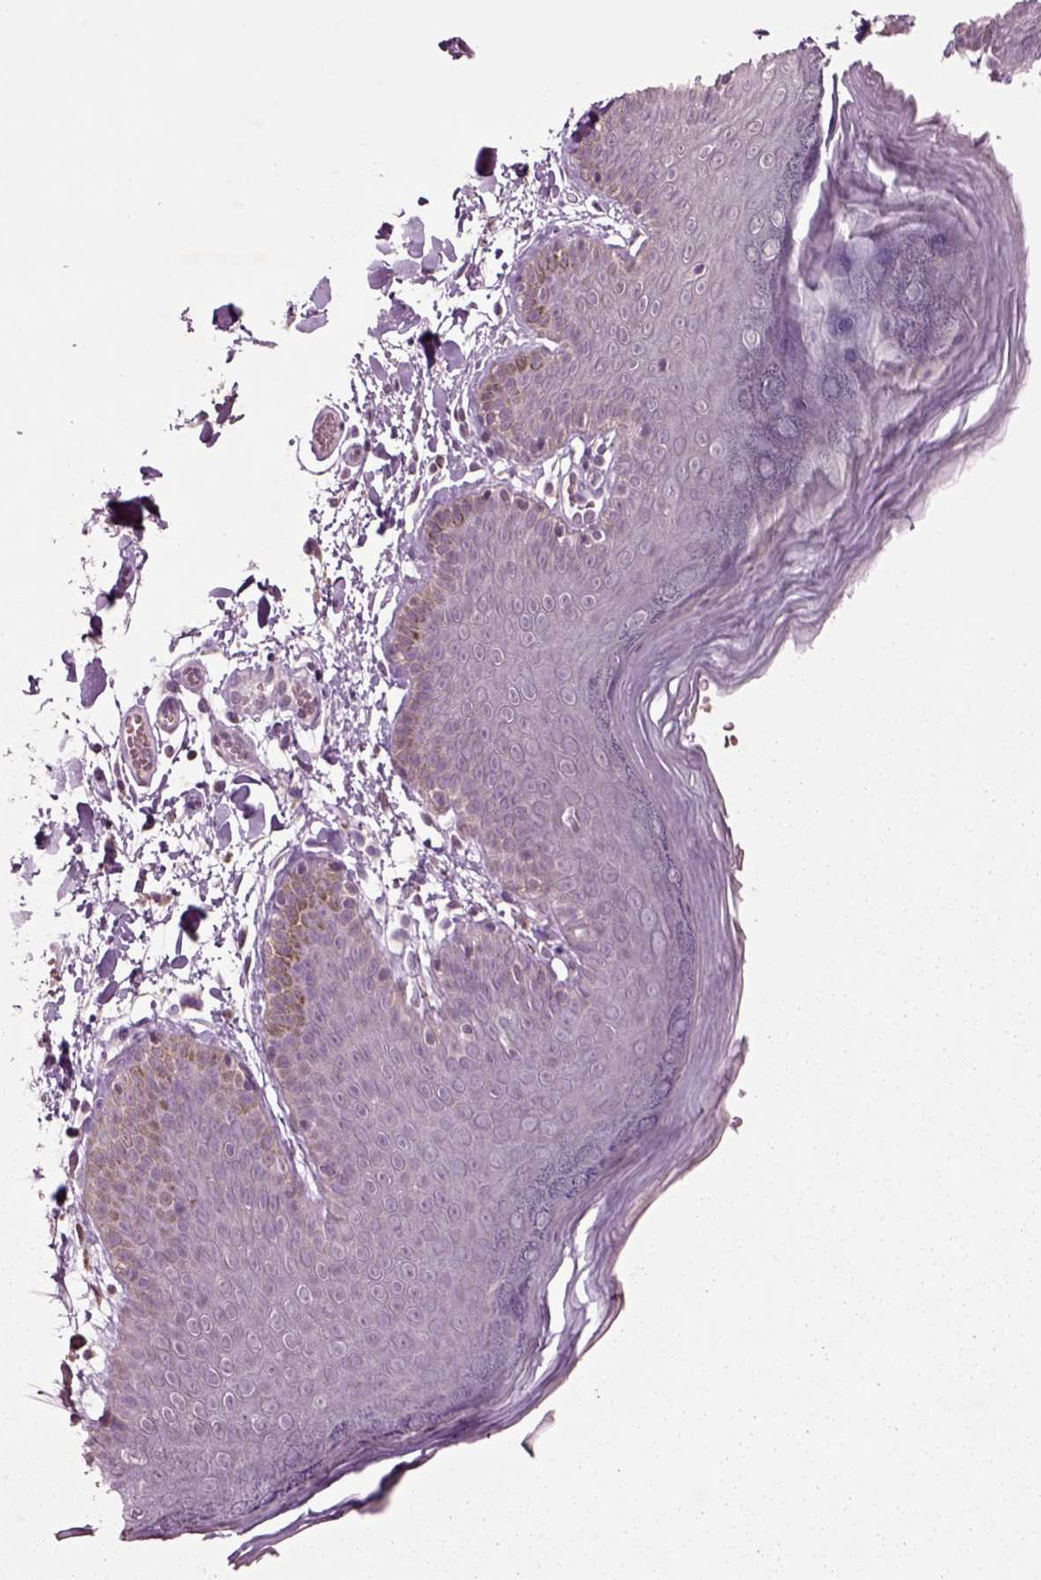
{"staining": {"intensity": "negative", "quantity": "none", "location": "none"}, "tissue": "skin", "cell_type": "Epidermal cells", "image_type": "normal", "snomed": [{"axis": "morphology", "description": "Normal tissue, NOS"}, {"axis": "topography", "description": "Anal"}], "caption": "High power microscopy micrograph of an IHC image of benign skin, revealing no significant expression in epidermal cells. (DAB immunohistochemistry with hematoxylin counter stain).", "gene": "CHGB", "patient": {"sex": "male", "age": 53}}